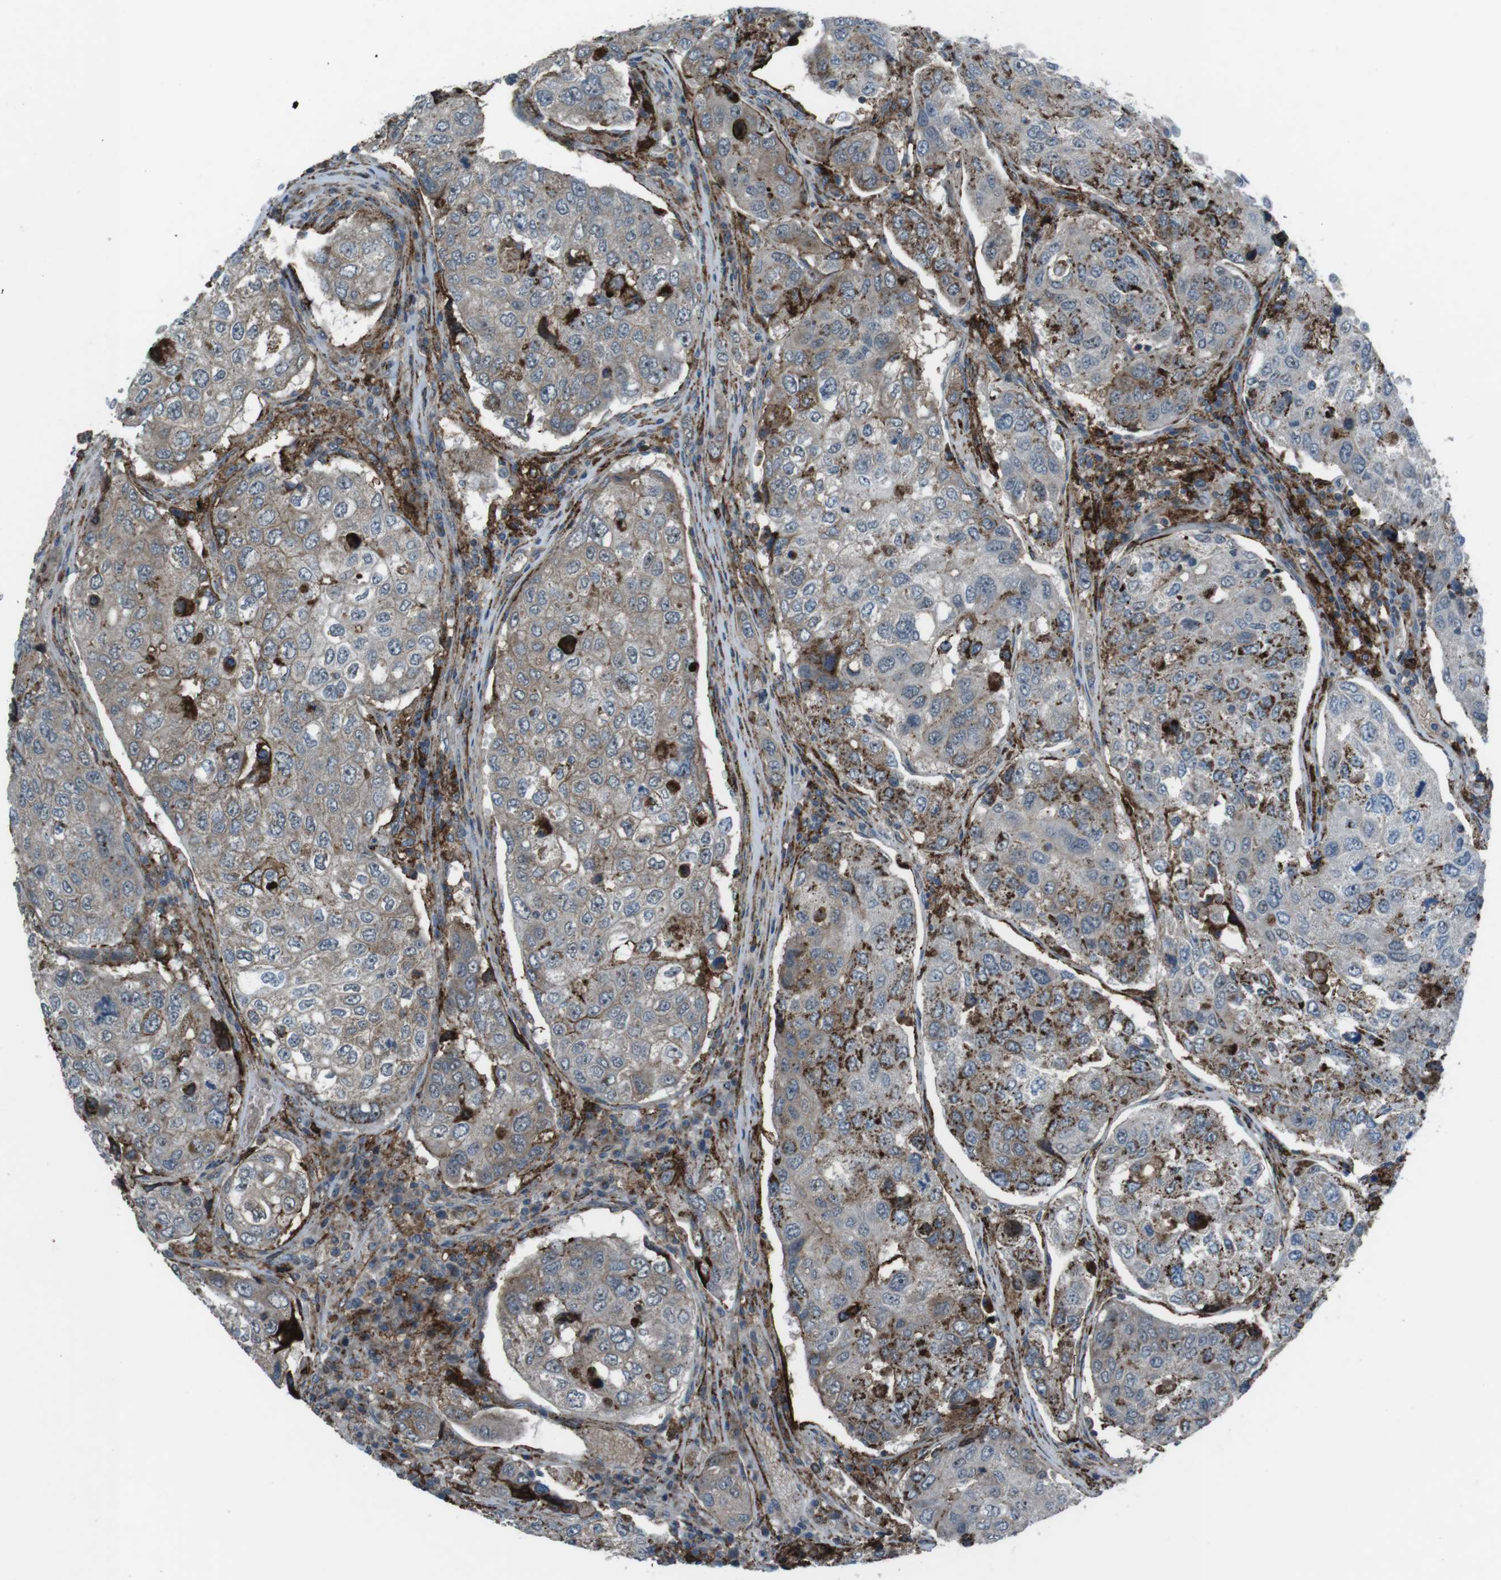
{"staining": {"intensity": "moderate", "quantity": ">75%", "location": "cytoplasmic/membranous"}, "tissue": "urothelial cancer", "cell_type": "Tumor cells", "image_type": "cancer", "snomed": [{"axis": "morphology", "description": "Urothelial carcinoma, High grade"}, {"axis": "topography", "description": "Lymph node"}, {"axis": "topography", "description": "Urinary bladder"}], "caption": "Moderate cytoplasmic/membranous protein expression is identified in about >75% of tumor cells in high-grade urothelial carcinoma.", "gene": "GDF10", "patient": {"sex": "male", "age": 51}}